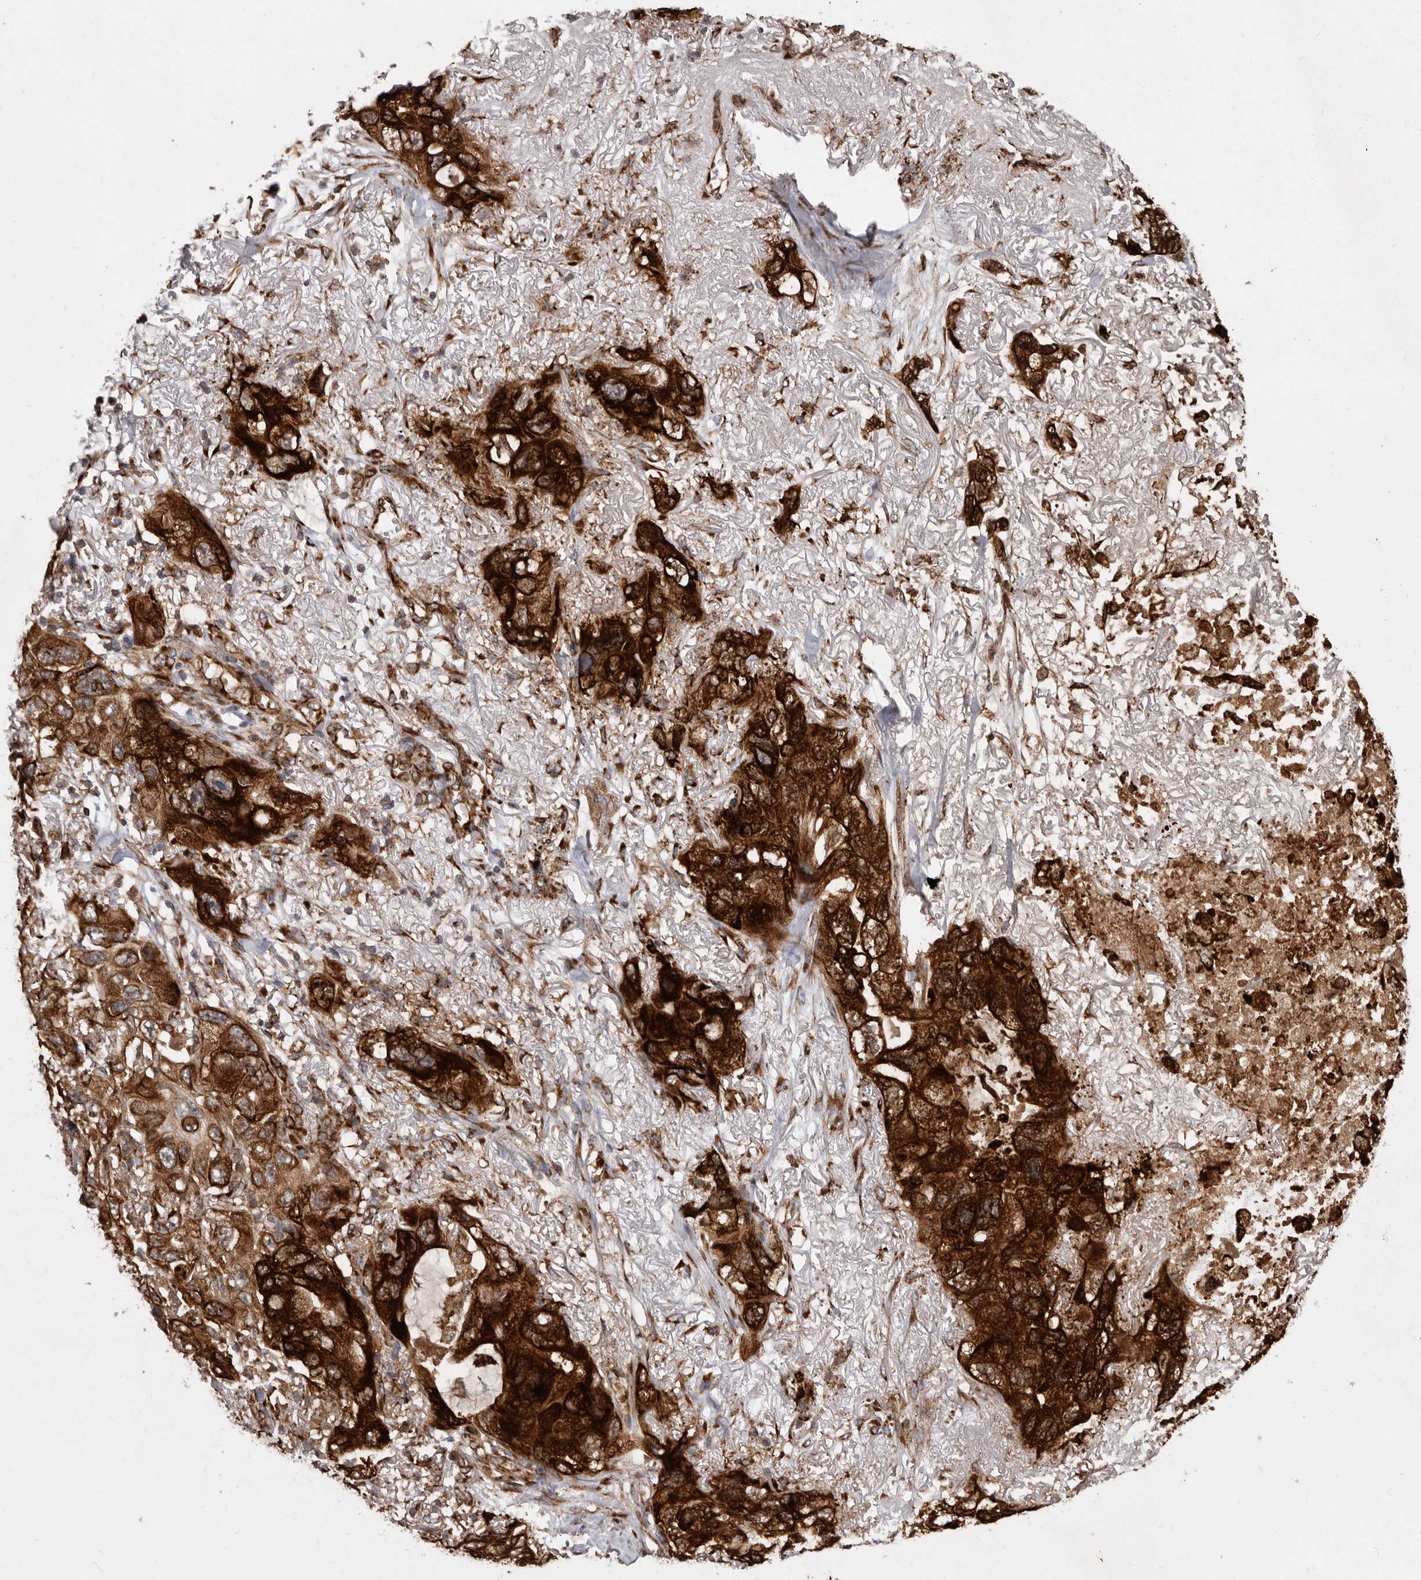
{"staining": {"intensity": "strong", "quantity": ">75%", "location": "cytoplasmic/membranous"}, "tissue": "lung cancer", "cell_type": "Tumor cells", "image_type": "cancer", "snomed": [{"axis": "morphology", "description": "Squamous cell carcinoma, NOS"}, {"axis": "topography", "description": "Lung"}], "caption": "Strong cytoplasmic/membranous positivity for a protein is present in approximately >75% of tumor cells of squamous cell carcinoma (lung) using immunohistochemistry.", "gene": "FLAD1", "patient": {"sex": "female", "age": 73}}